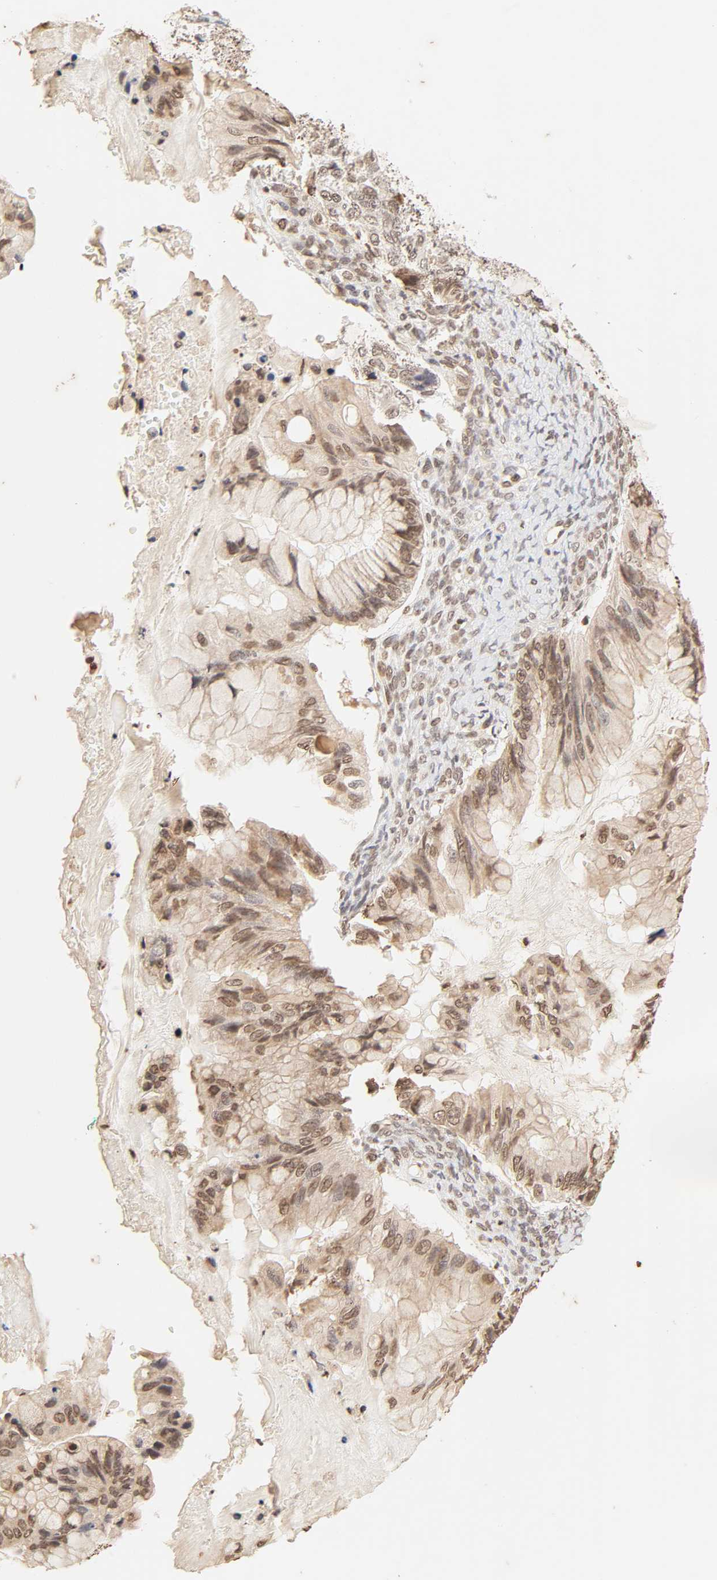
{"staining": {"intensity": "moderate", "quantity": ">75%", "location": "cytoplasmic/membranous,nuclear"}, "tissue": "ovarian cancer", "cell_type": "Tumor cells", "image_type": "cancer", "snomed": [{"axis": "morphology", "description": "Cystadenocarcinoma, mucinous, NOS"}, {"axis": "topography", "description": "Ovary"}], "caption": "Immunohistochemistry (DAB) staining of ovarian mucinous cystadenocarcinoma shows moderate cytoplasmic/membranous and nuclear protein positivity in approximately >75% of tumor cells.", "gene": "TBL1X", "patient": {"sex": "female", "age": 36}}